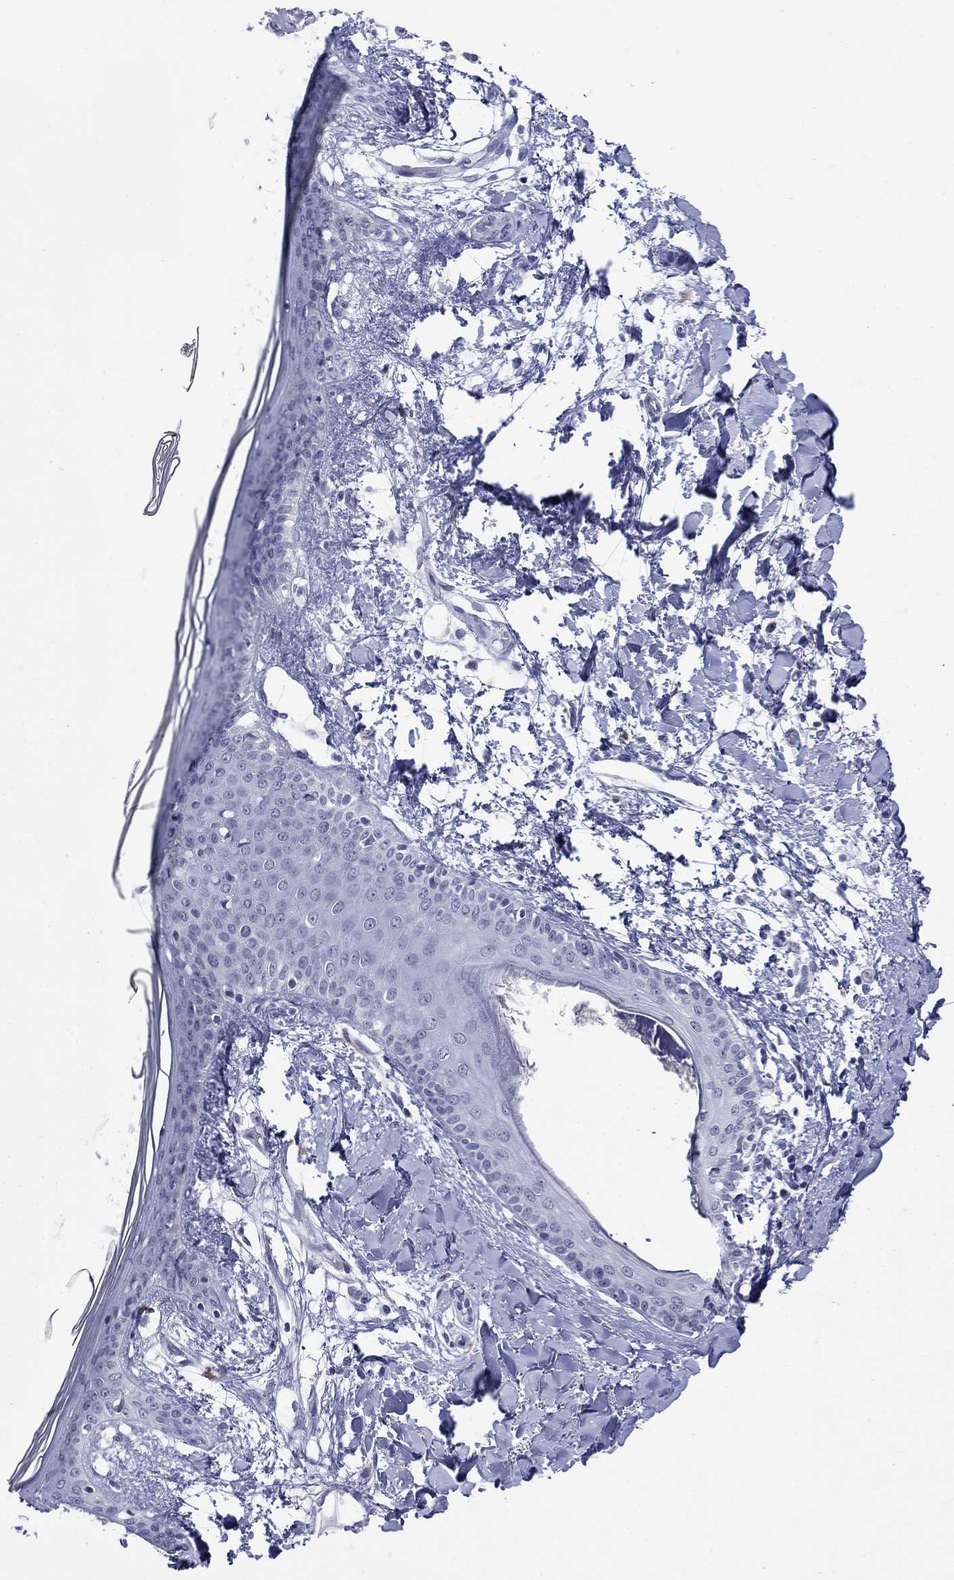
{"staining": {"intensity": "negative", "quantity": "none", "location": "none"}, "tissue": "skin", "cell_type": "Fibroblasts", "image_type": "normal", "snomed": [{"axis": "morphology", "description": "Normal tissue, NOS"}, {"axis": "topography", "description": "Skin"}], "caption": "This image is of normal skin stained with IHC to label a protein in brown with the nuclei are counter-stained blue. There is no expression in fibroblasts. (Immunohistochemistry (ihc), brightfield microscopy, high magnification).", "gene": "ECEL1", "patient": {"sex": "female", "age": 34}}